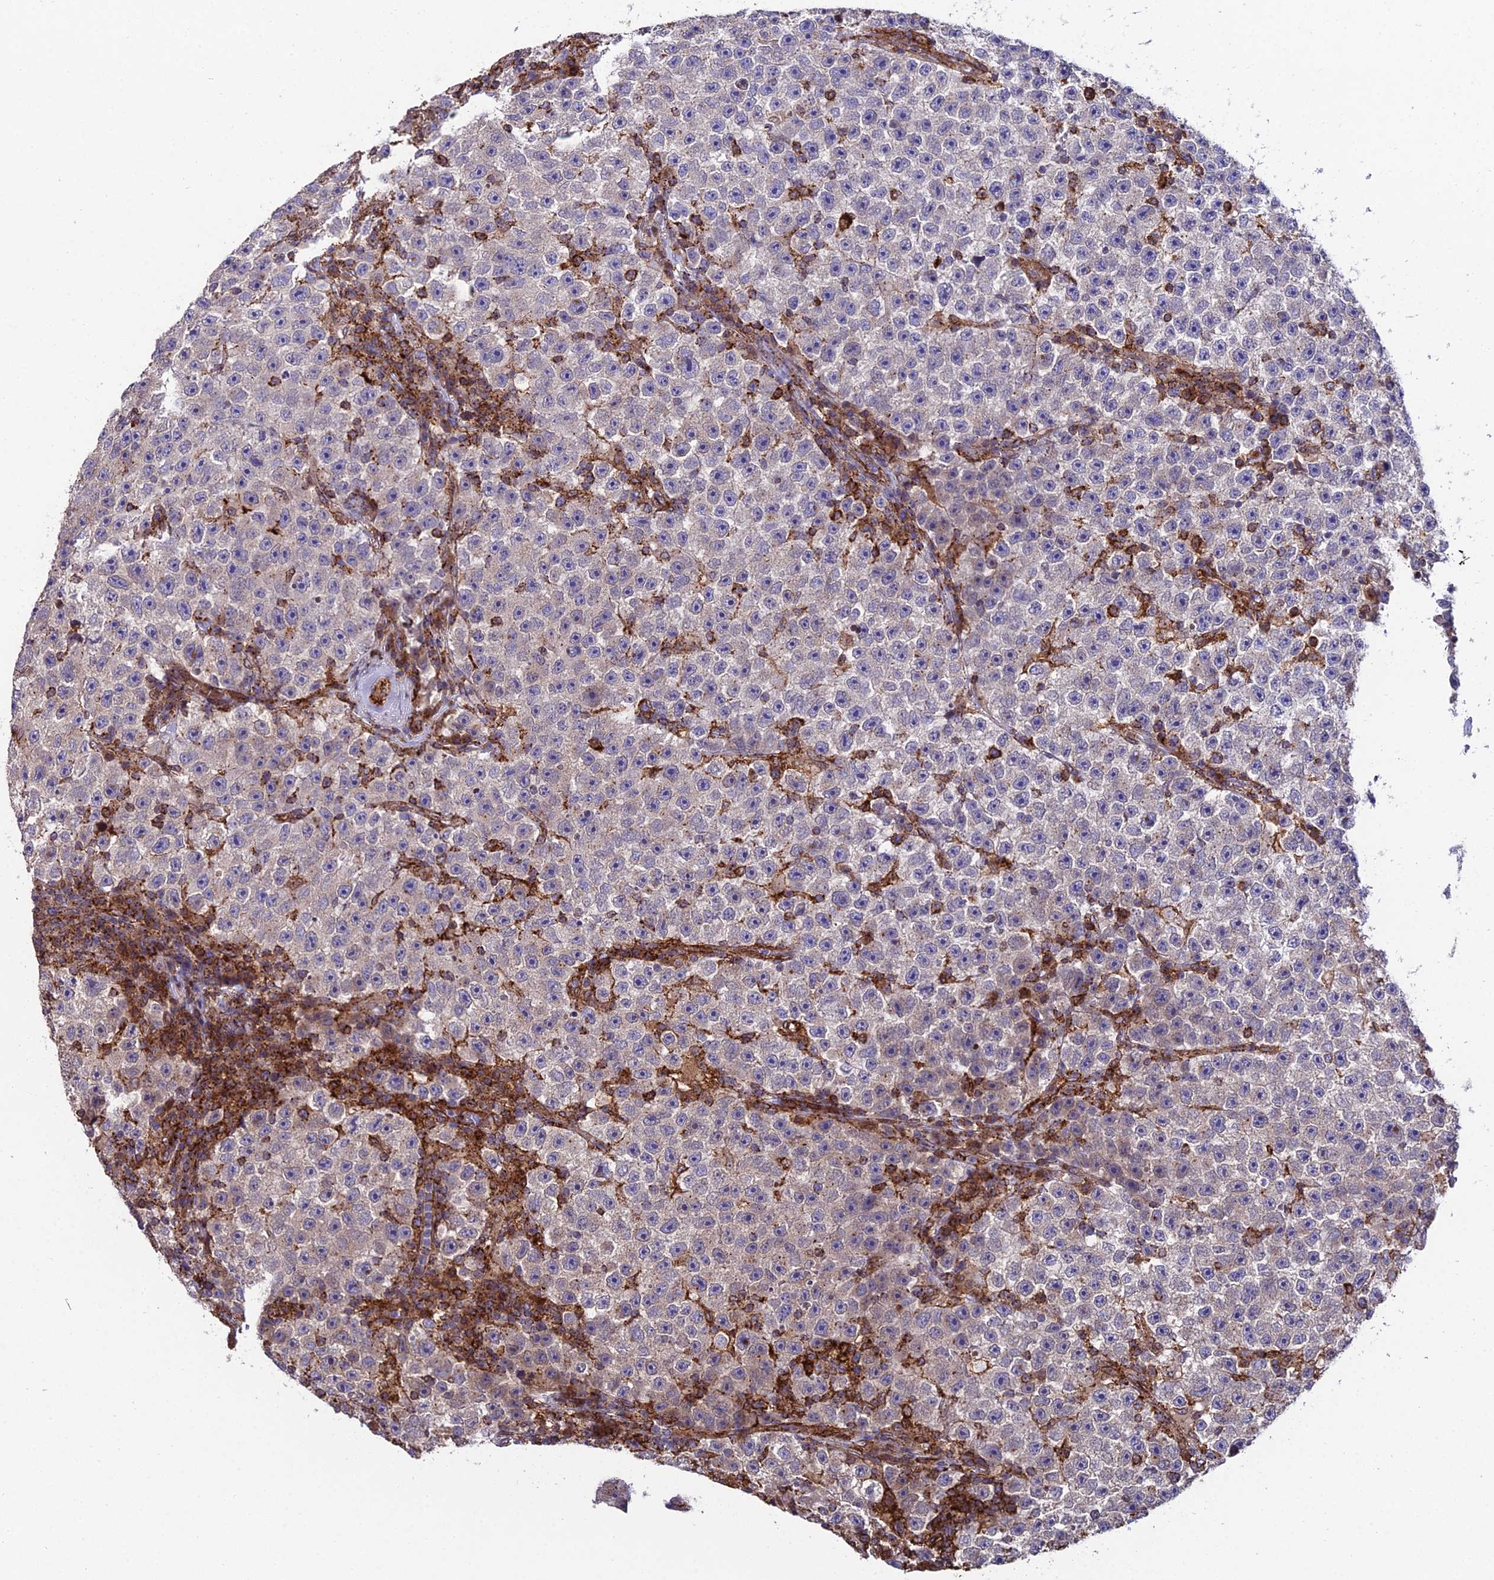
{"staining": {"intensity": "weak", "quantity": "<25%", "location": "cytoplasmic/membranous"}, "tissue": "testis cancer", "cell_type": "Tumor cells", "image_type": "cancer", "snomed": [{"axis": "morphology", "description": "Seminoma, NOS"}, {"axis": "topography", "description": "Testis"}], "caption": "A high-resolution micrograph shows immunohistochemistry (IHC) staining of testis seminoma, which shows no significant staining in tumor cells.", "gene": "DDX19A", "patient": {"sex": "male", "age": 22}}